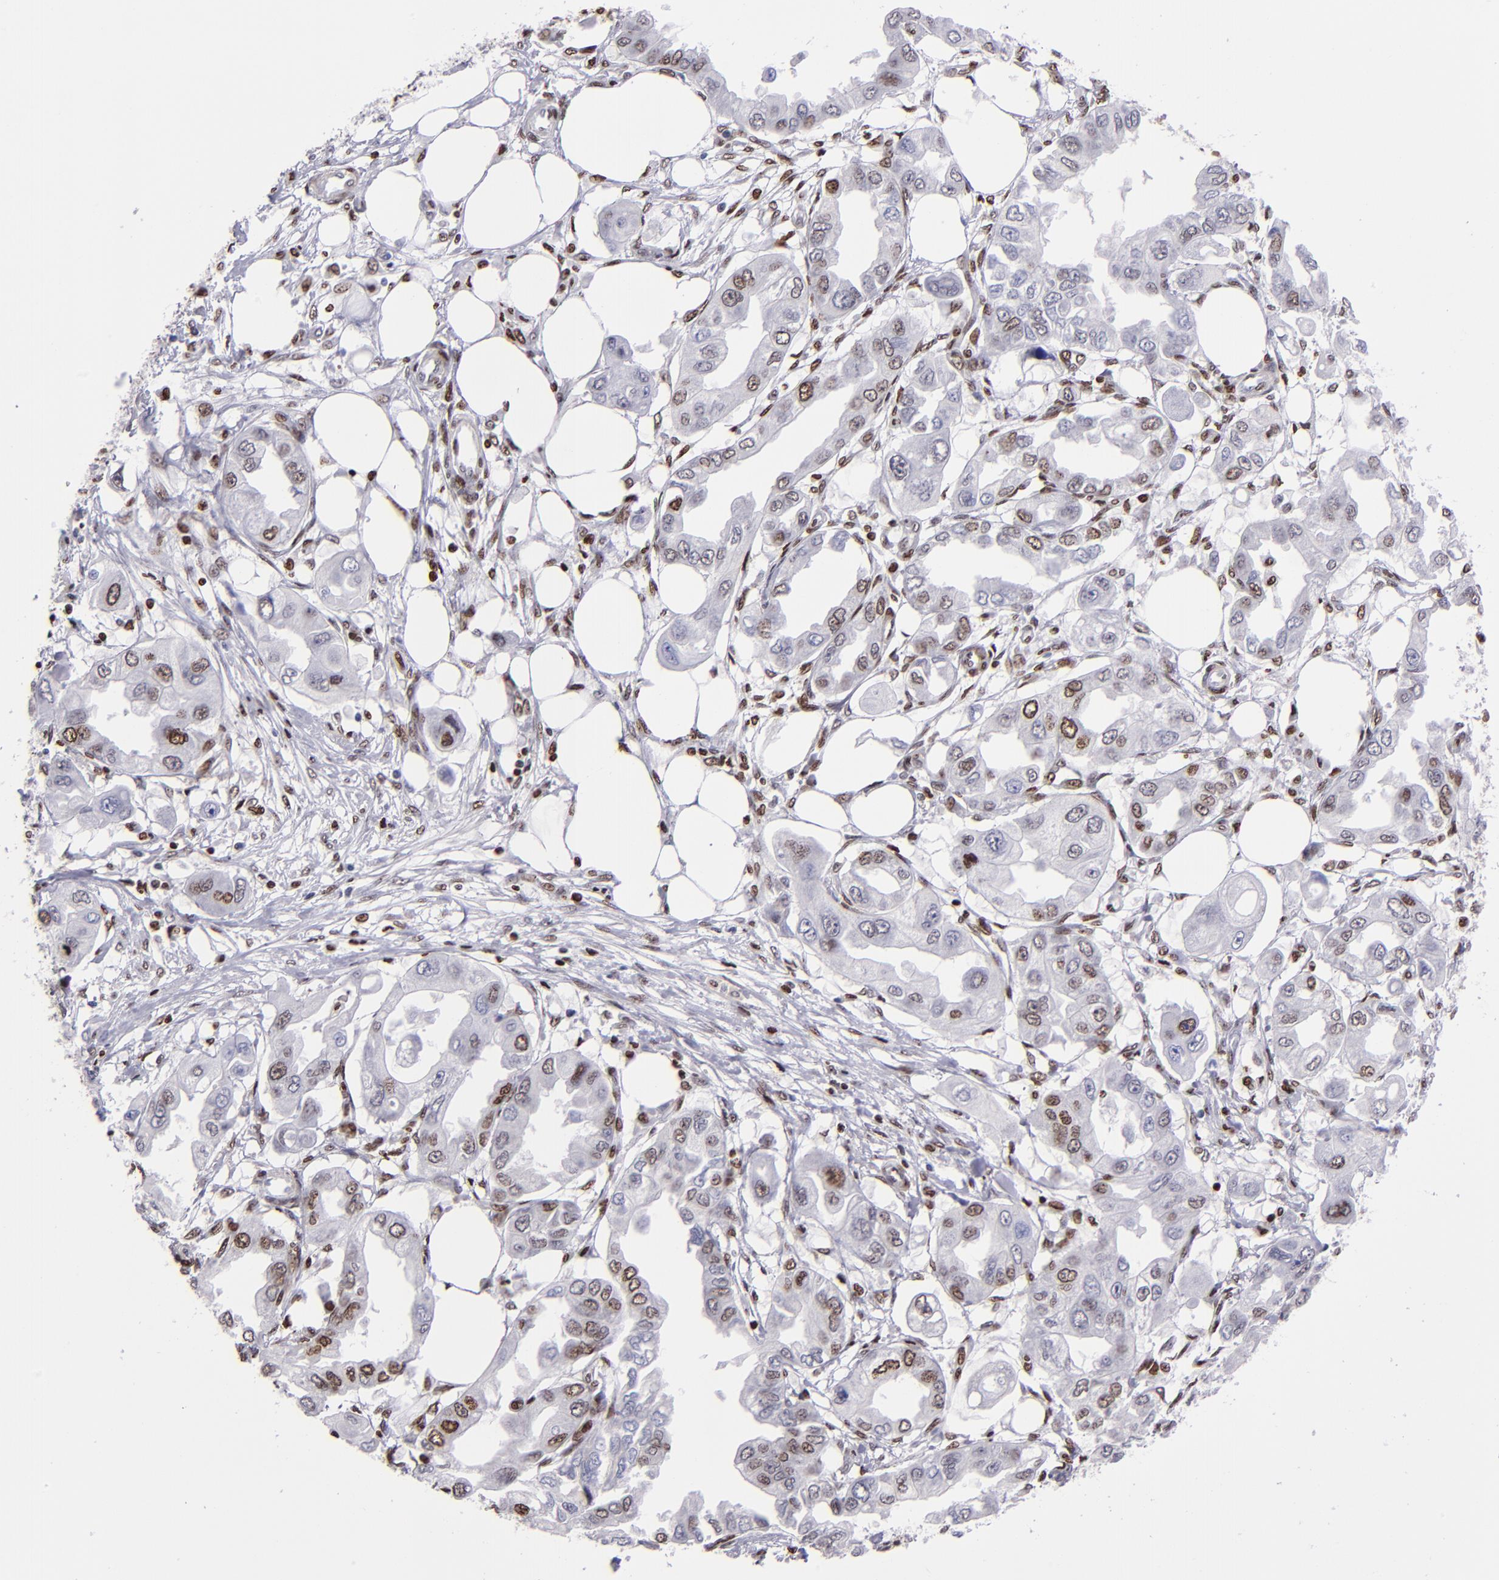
{"staining": {"intensity": "moderate", "quantity": "25%-75%", "location": "nuclear"}, "tissue": "endometrial cancer", "cell_type": "Tumor cells", "image_type": "cancer", "snomed": [{"axis": "morphology", "description": "Adenocarcinoma, NOS"}, {"axis": "topography", "description": "Endometrium"}], "caption": "Human endometrial adenocarcinoma stained with a protein marker demonstrates moderate staining in tumor cells.", "gene": "CDKL5", "patient": {"sex": "female", "age": 67}}